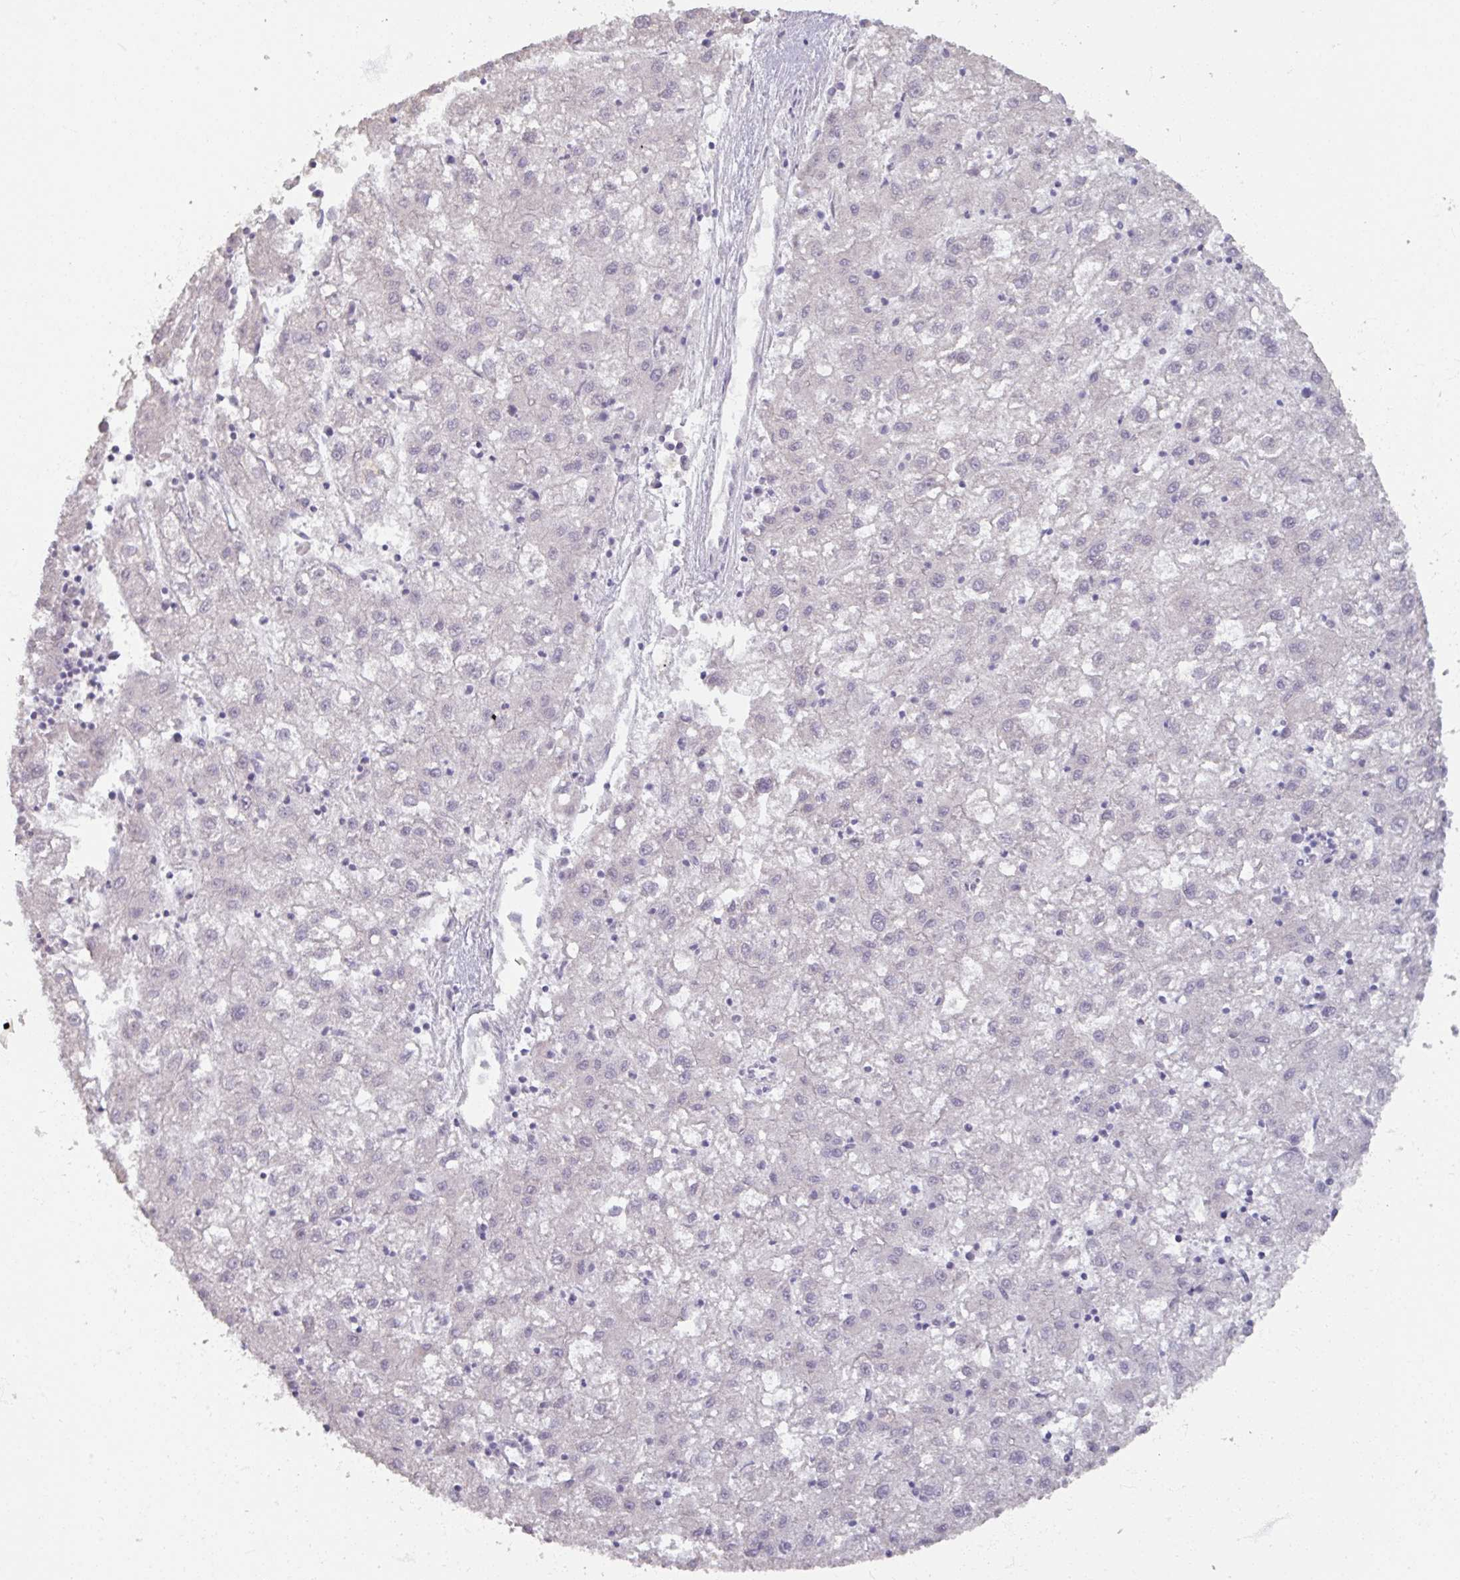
{"staining": {"intensity": "negative", "quantity": "none", "location": "none"}, "tissue": "liver cancer", "cell_type": "Tumor cells", "image_type": "cancer", "snomed": [{"axis": "morphology", "description": "Carcinoma, Hepatocellular, NOS"}, {"axis": "topography", "description": "Liver"}], "caption": "A micrograph of hepatocellular carcinoma (liver) stained for a protein reveals no brown staining in tumor cells.", "gene": "SOX11", "patient": {"sex": "male", "age": 72}}